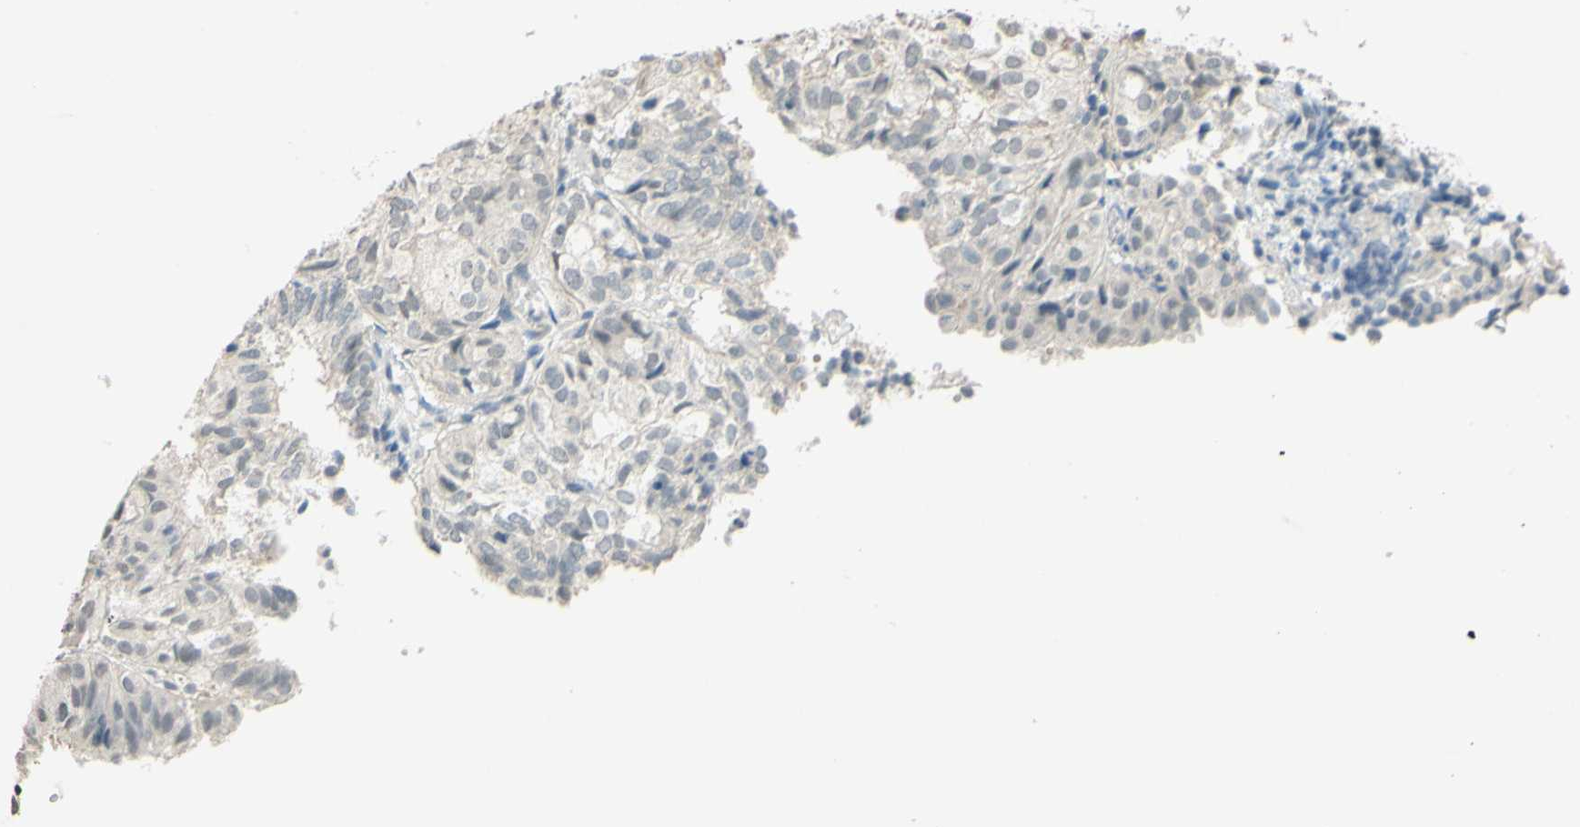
{"staining": {"intensity": "weak", "quantity": "25%-75%", "location": "cytoplasmic/membranous"}, "tissue": "endometrial cancer", "cell_type": "Tumor cells", "image_type": "cancer", "snomed": [{"axis": "morphology", "description": "Adenocarcinoma, NOS"}, {"axis": "topography", "description": "Uterus"}], "caption": "Brown immunohistochemical staining in human adenocarcinoma (endometrial) shows weak cytoplasmic/membranous positivity in approximately 25%-75% of tumor cells.", "gene": "MAG", "patient": {"sex": "female", "age": 60}}